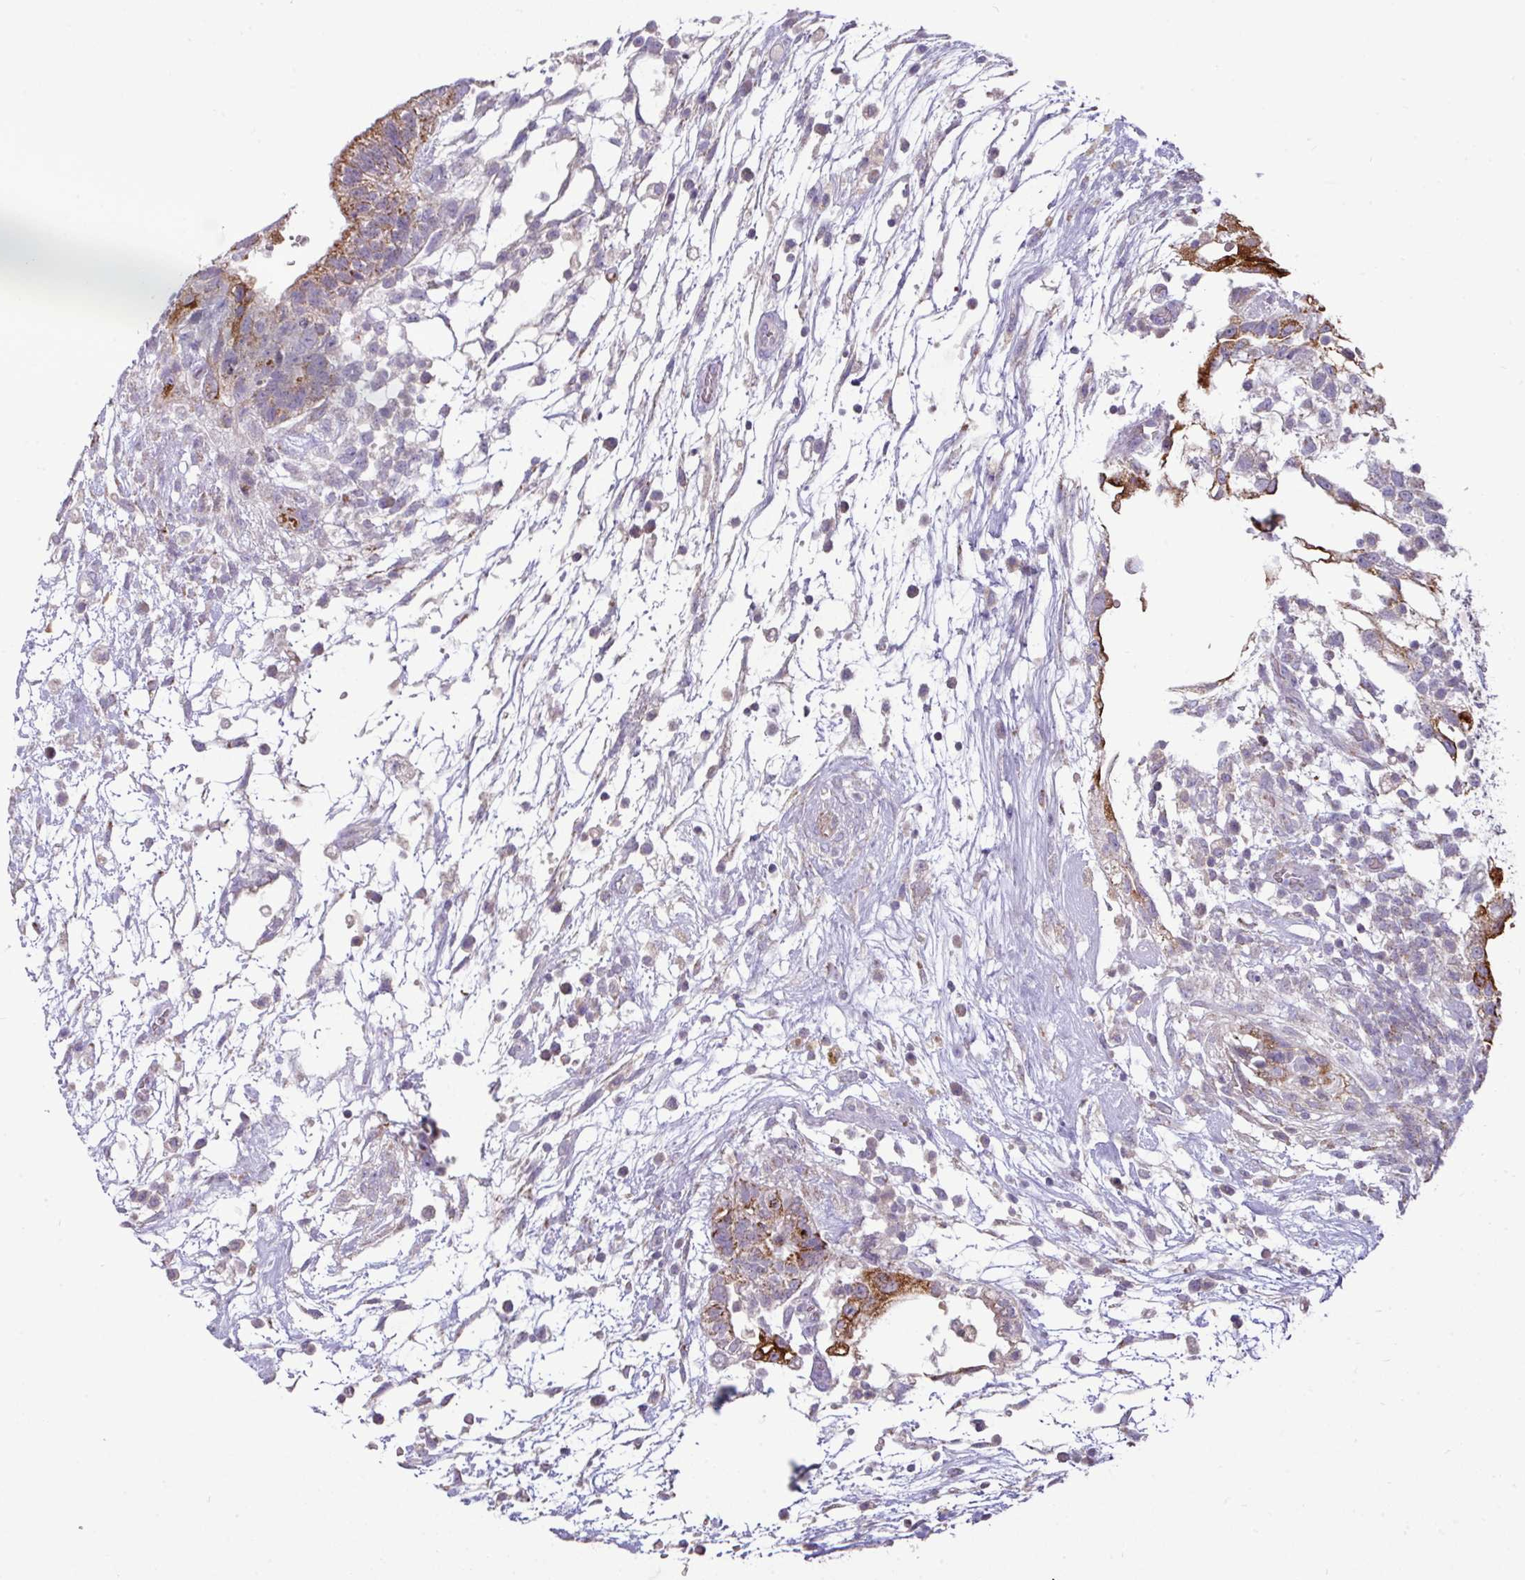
{"staining": {"intensity": "moderate", "quantity": "25%-75%", "location": "cytoplasmic/membranous"}, "tissue": "testis cancer", "cell_type": "Tumor cells", "image_type": "cancer", "snomed": [{"axis": "morphology", "description": "Carcinoma, Embryonal, NOS"}, {"axis": "topography", "description": "Testis"}], "caption": "Immunohistochemical staining of testis embryonal carcinoma displays moderate cytoplasmic/membranous protein expression in about 25%-75% of tumor cells.", "gene": "TRAPPC1", "patient": {"sex": "male", "age": 32}}